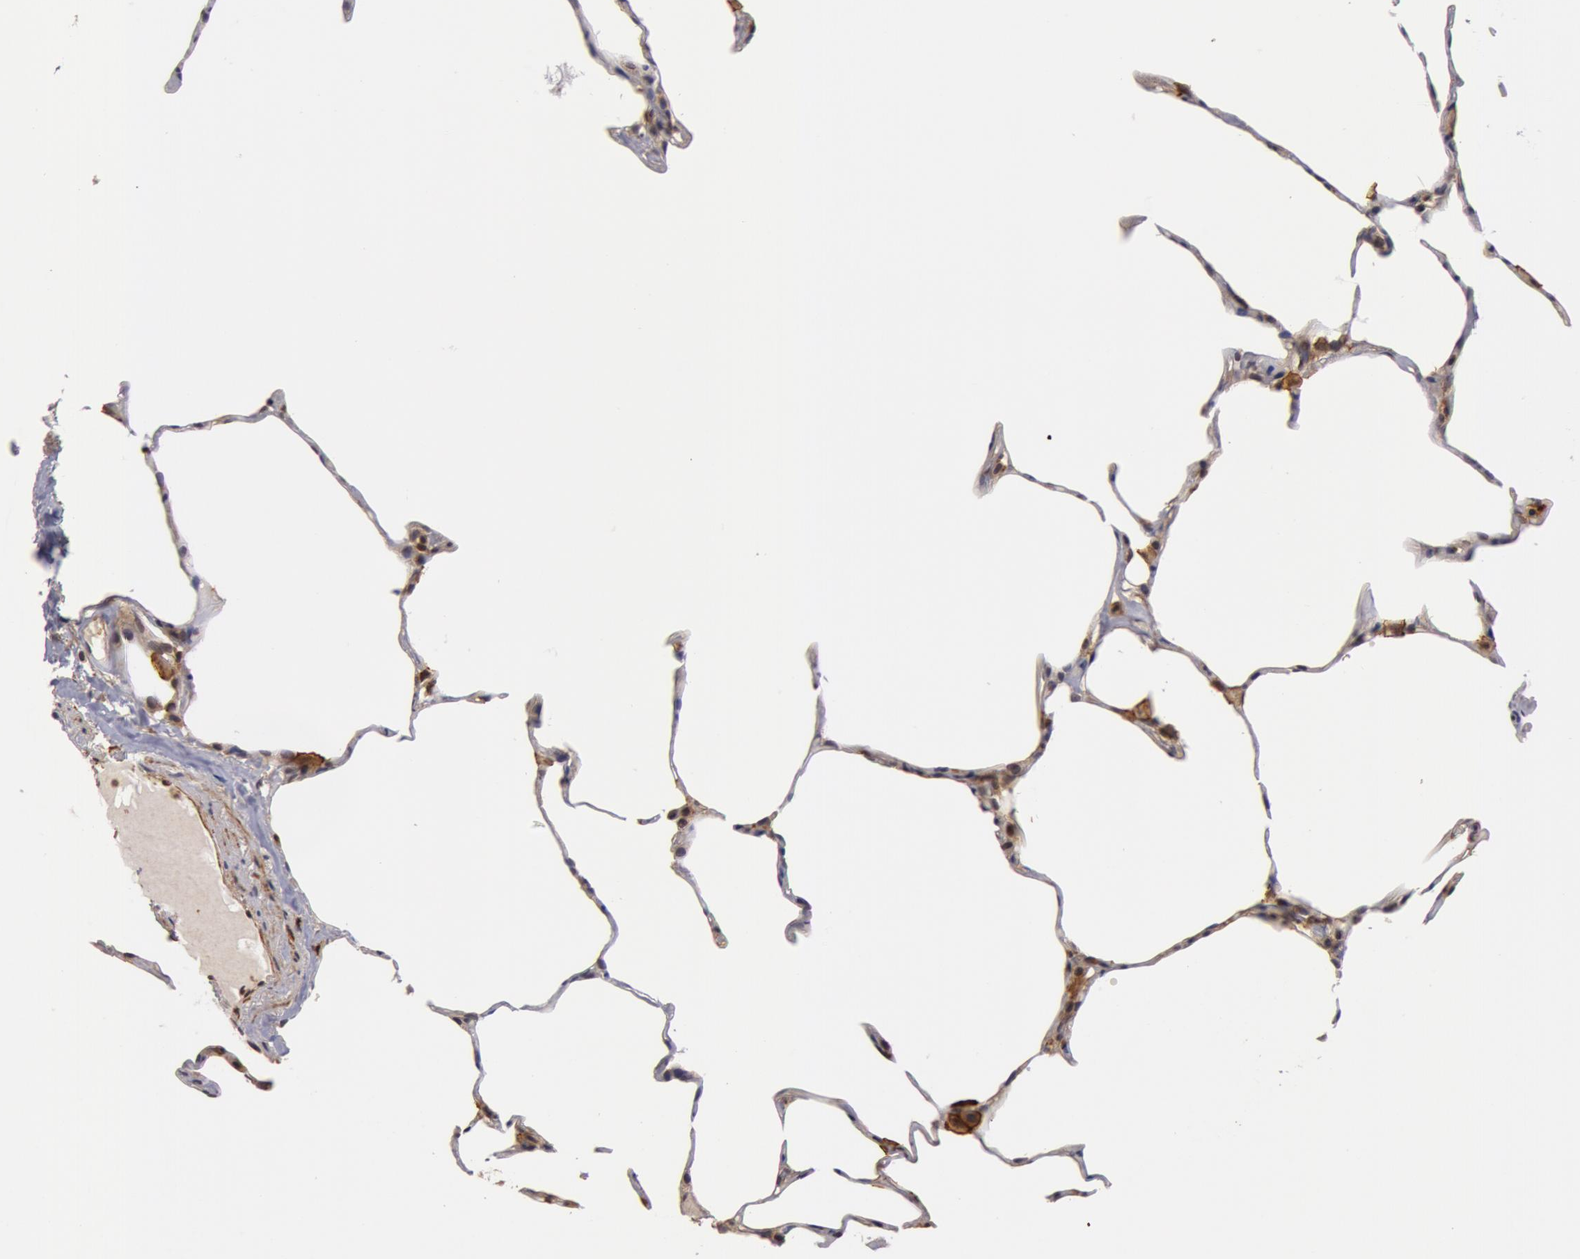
{"staining": {"intensity": "weak", "quantity": "<25%", "location": "cytoplasmic/membranous,nuclear"}, "tissue": "lung", "cell_type": "Alveolar cells", "image_type": "normal", "snomed": [{"axis": "morphology", "description": "Normal tissue, NOS"}, {"axis": "topography", "description": "Lung"}], "caption": "Alveolar cells show no significant positivity in normal lung. (DAB (3,3'-diaminobenzidine) immunohistochemistry, high magnification).", "gene": "ZNF350", "patient": {"sex": "female", "age": 75}}